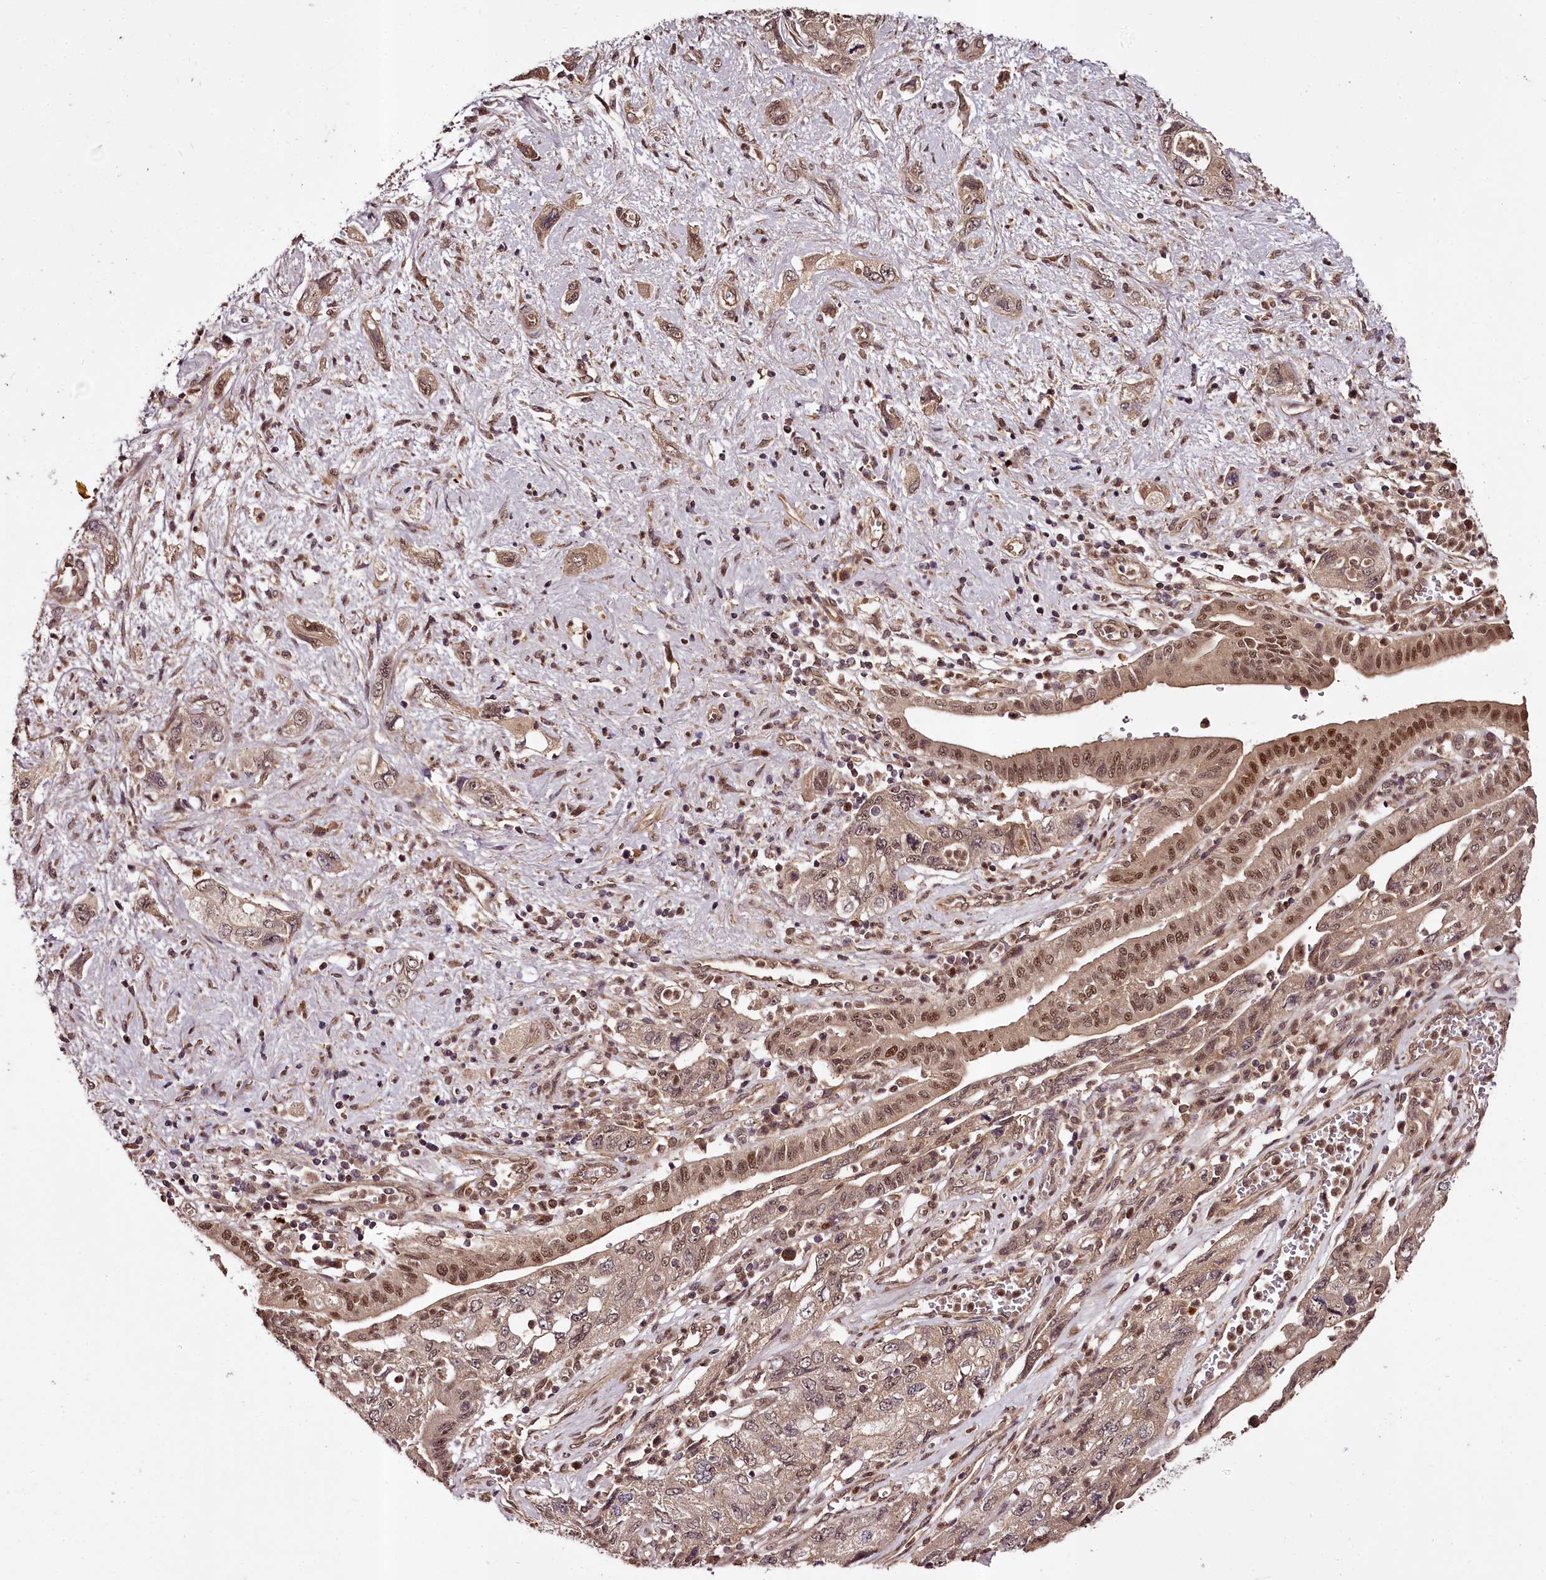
{"staining": {"intensity": "moderate", "quantity": ">75%", "location": "cytoplasmic/membranous,nuclear"}, "tissue": "pancreatic cancer", "cell_type": "Tumor cells", "image_type": "cancer", "snomed": [{"axis": "morphology", "description": "Adenocarcinoma, NOS"}, {"axis": "topography", "description": "Pancreas"}], "caption": "A histopathology image of pancreatic cancer stained for a protein shows moderate cytoplasmic/membranous and nuclear brown staining in tumor cells.", "gene": "MAML3", "patient": {"sex": "female", "age": 73}}